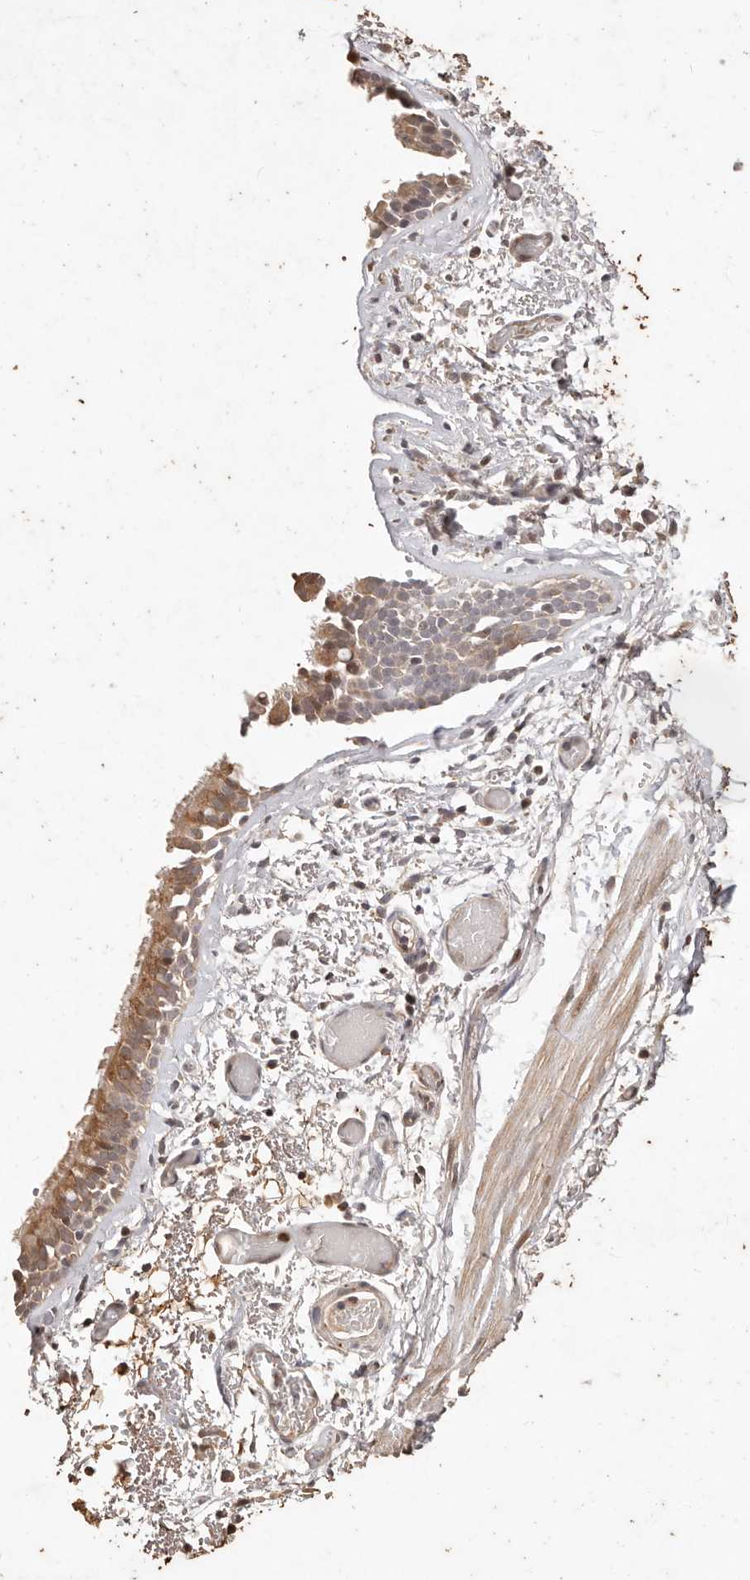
{"staining": {"intensity": "moderate", "quantity": ">75%", "location": "cytoplasmic/membranous"}, "tissue": "bronchus", "cell_type": "Respiratory epithelial cells", "image_type": "normal", "snomed": [{"axis": "morphology", "description": "Normal tissue, NOS"}, {"axis": "topography", "description": "Bronchus"}, {"axis": "topography", "description": "Lung"}], "caption": "Immunohistochemical staining of unremarkable human bronchus displays >75% levels of moderate cytoplasmic/membranous protein expression in approximately >75% of respiratory epithelial cells.", "gene": "KIF9", "patient": {"sex": "male", "age": 56}}